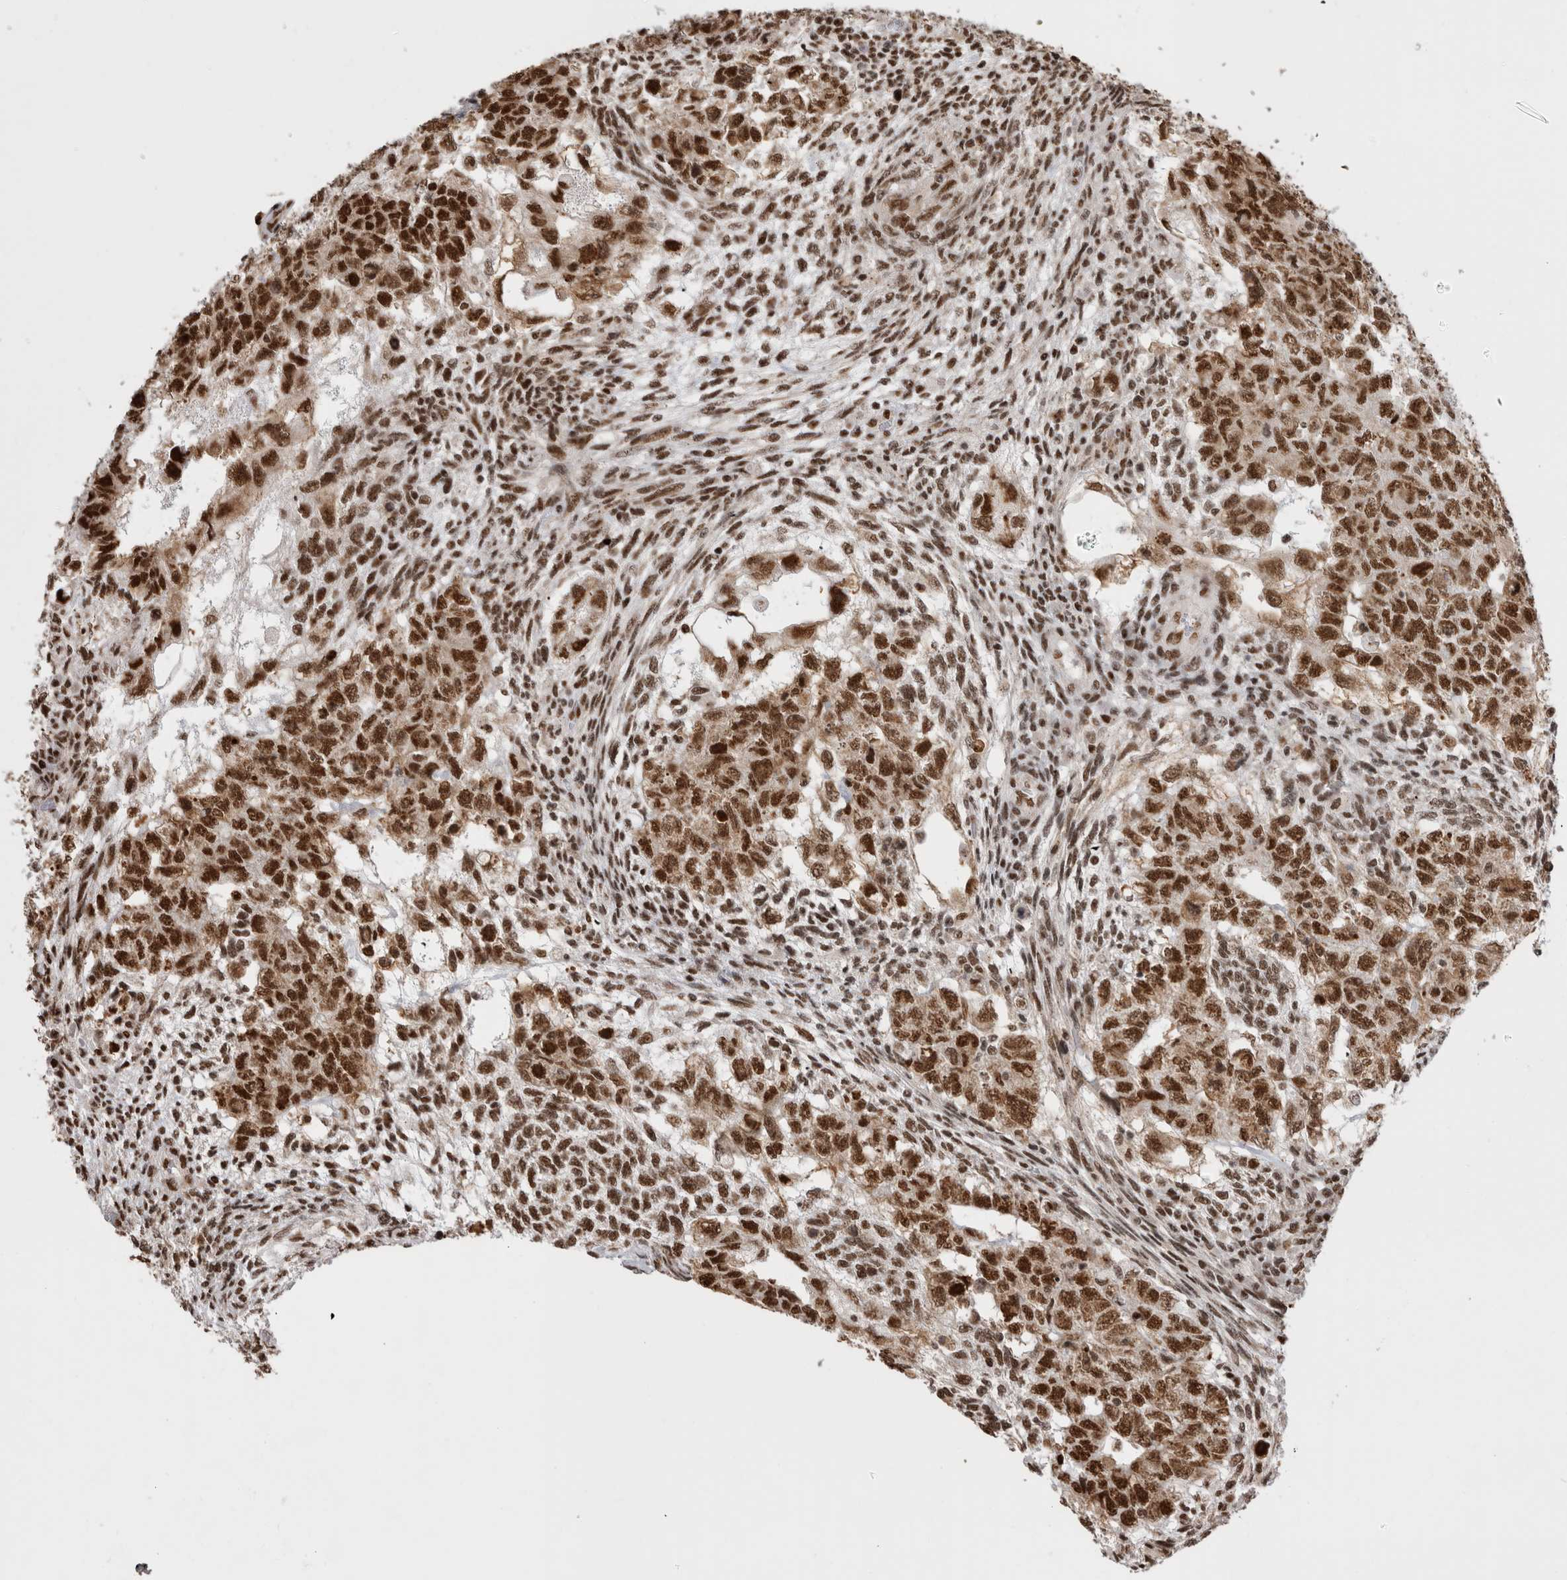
{"staining": {"intensity": "strong", "quantity": ">75%", "location": "nuclear"}, "tissue": "testis cancer", "cell_type": "Tumor cells", "image_type": "cancer", "snomed": [{"axis": "morphology", "description": "Normal tissue, NOS"}, {"axis": "morphology", "description": "Carcinoma, Embryonal, NOS"}, {"axis": "topography", "description": "Testis"}], "caption": "Protein staining shows strong nuclear expression in approximately >75% of tumor cells in testis cancer.", "gene": "EYA2", "patient": {"sex": "male", "age": 36}}